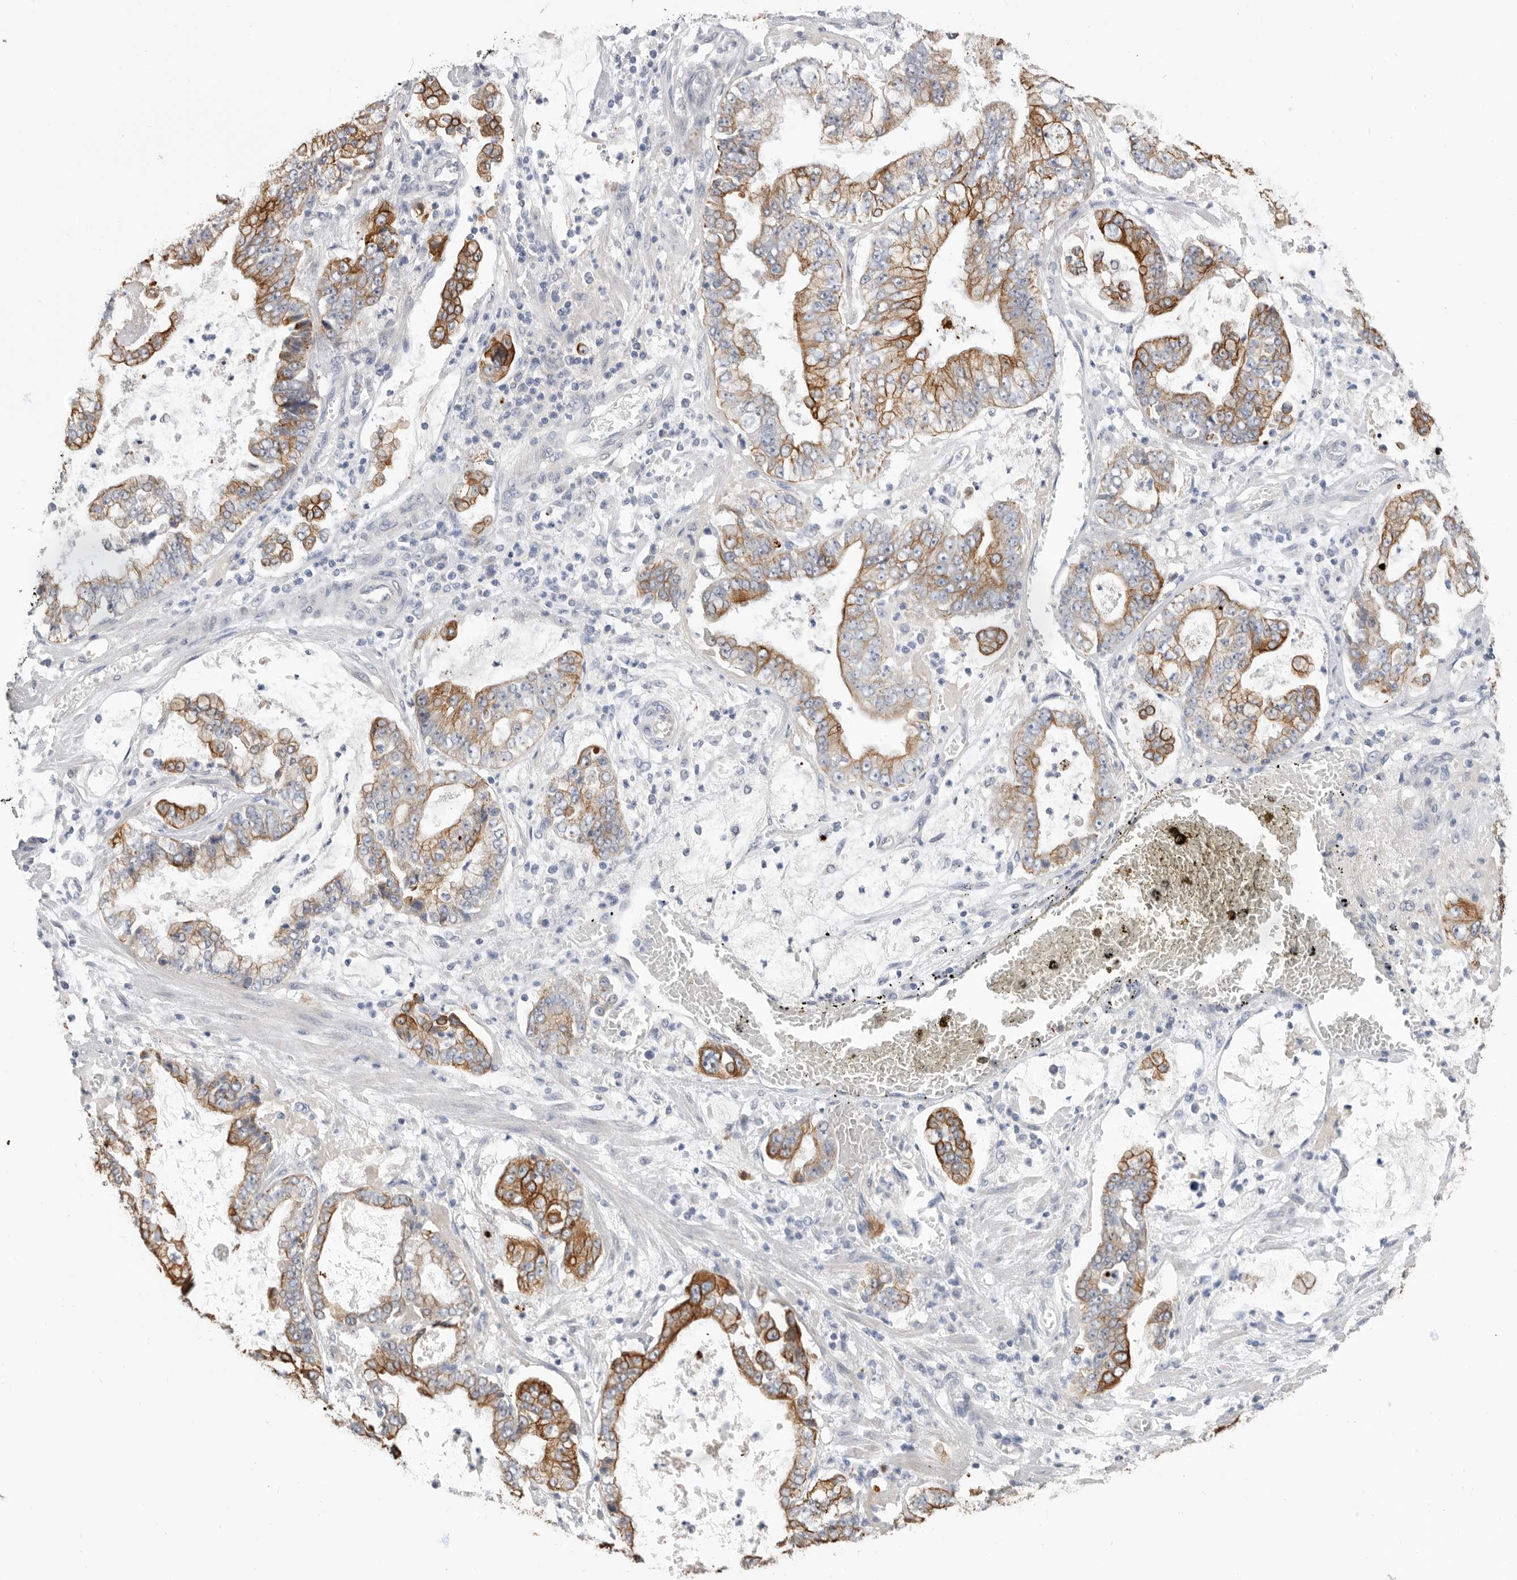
{"staining": {"intensity": "strong", "quantity": "25%-75%", "location": "cytoplasmic/membranous"}, "tissue": "stomach cancer", "cell_type": "Tumor cells", "image_type": "cancer", "snomed": [{"axis": "morphology", "description": "Adenocarcinoma, NOS"}, {"axis": "topography", "description": "Stomach"}], "caption": "A brown stain highlights strong cytoplasmic/membranous staining of a protein in human stomach adenocarcinoma tumor cells.", "gene": "MTFR1L", "patient": {"sex": "male", "age": 76}}